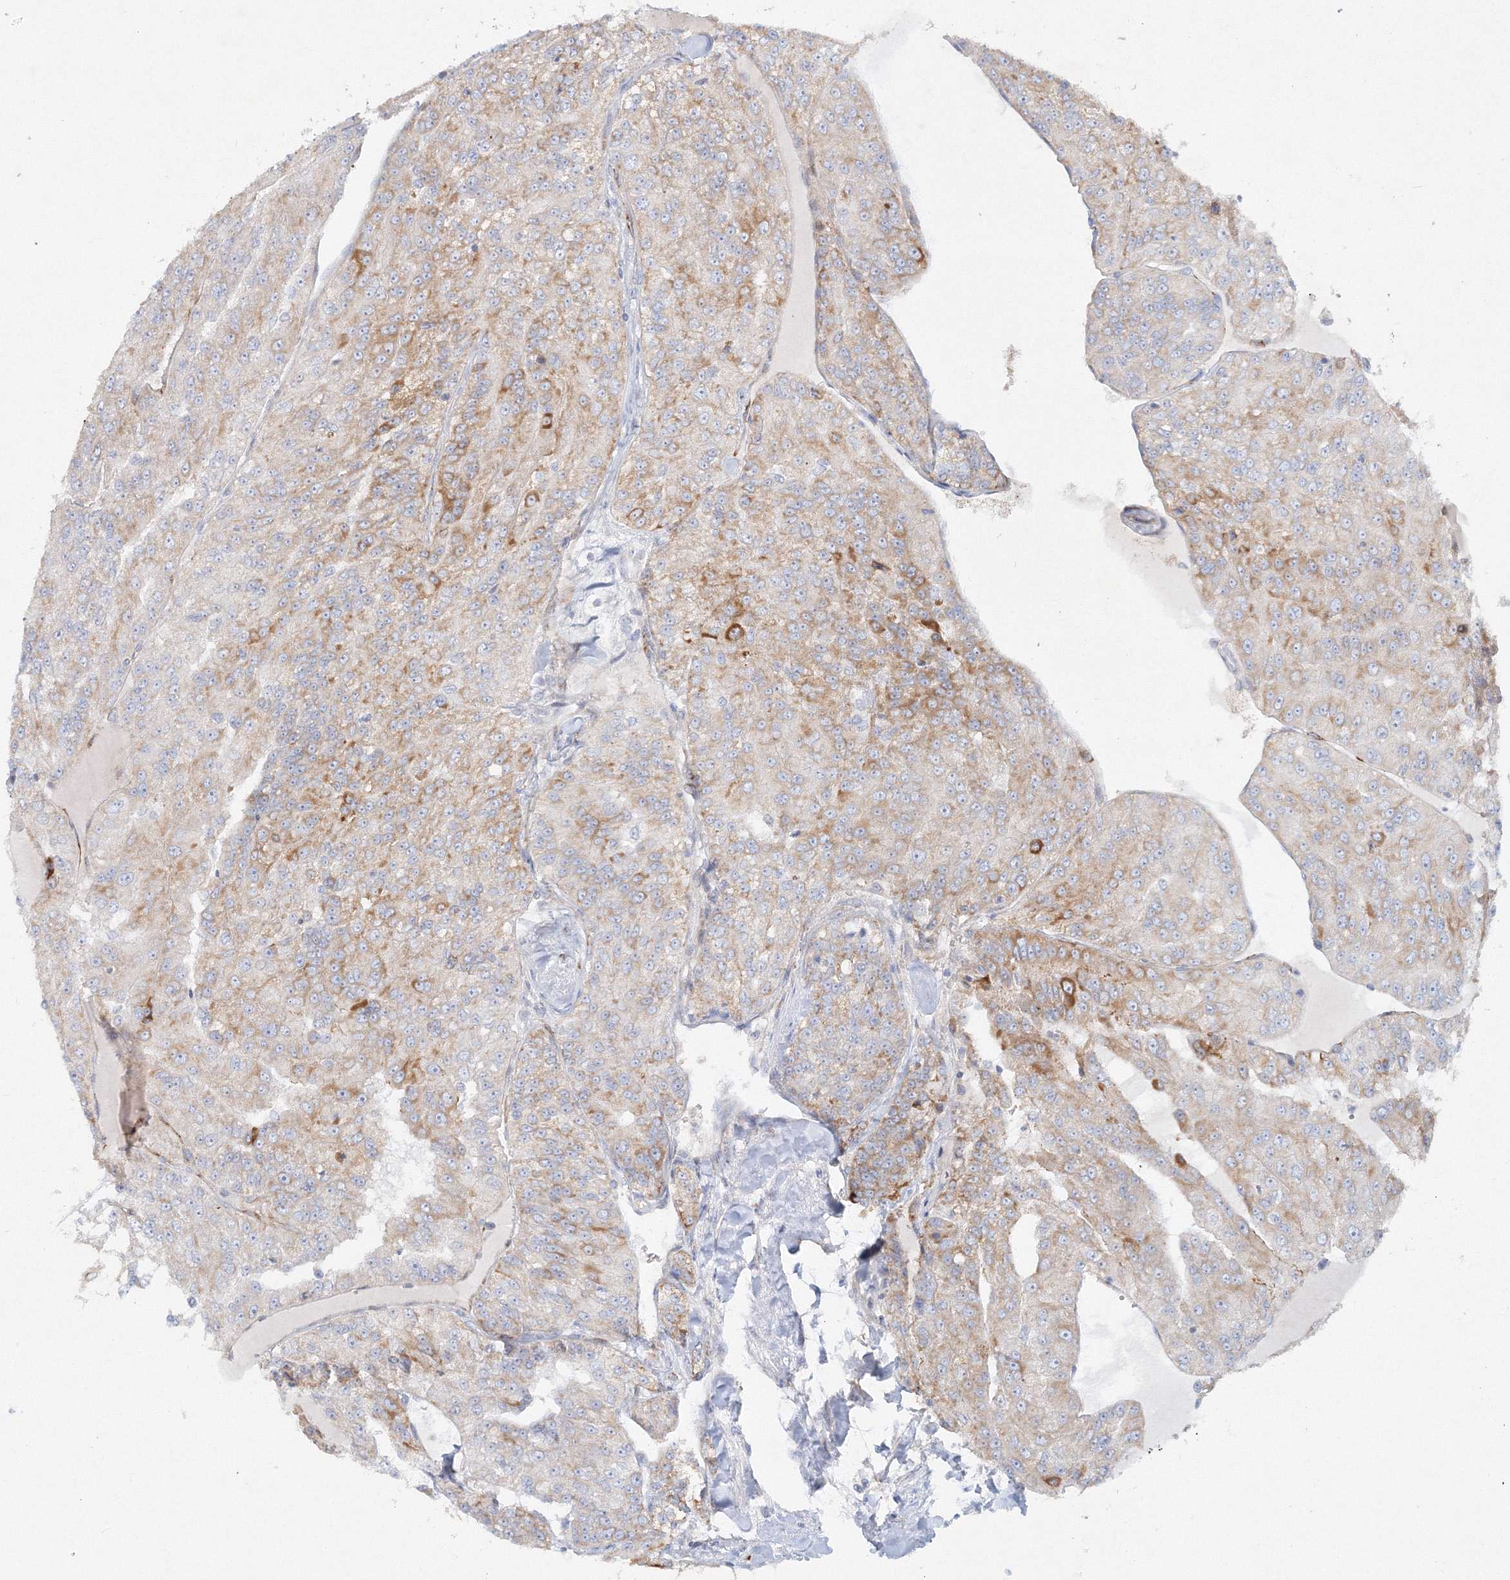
{"staining": {"intensity": "moderate", "quantity": ">75%", "location": "cytoplasmic/membranous"}, "tissue": "renal cancer", "cell_type": "Tumor cells", "image_type": "cancer", "snomed": [{"axis": "morphology", "description": "Adenocarcinoma, NOS"}, {"axis": "topography", "description": "Kidney"}], "caption": "Human renal adenocarcinoma stained with a protein marker shows moderate staining in tumor cells.", "gene": "DNAH1", "patient": {"sex": "female", "age": 63}}